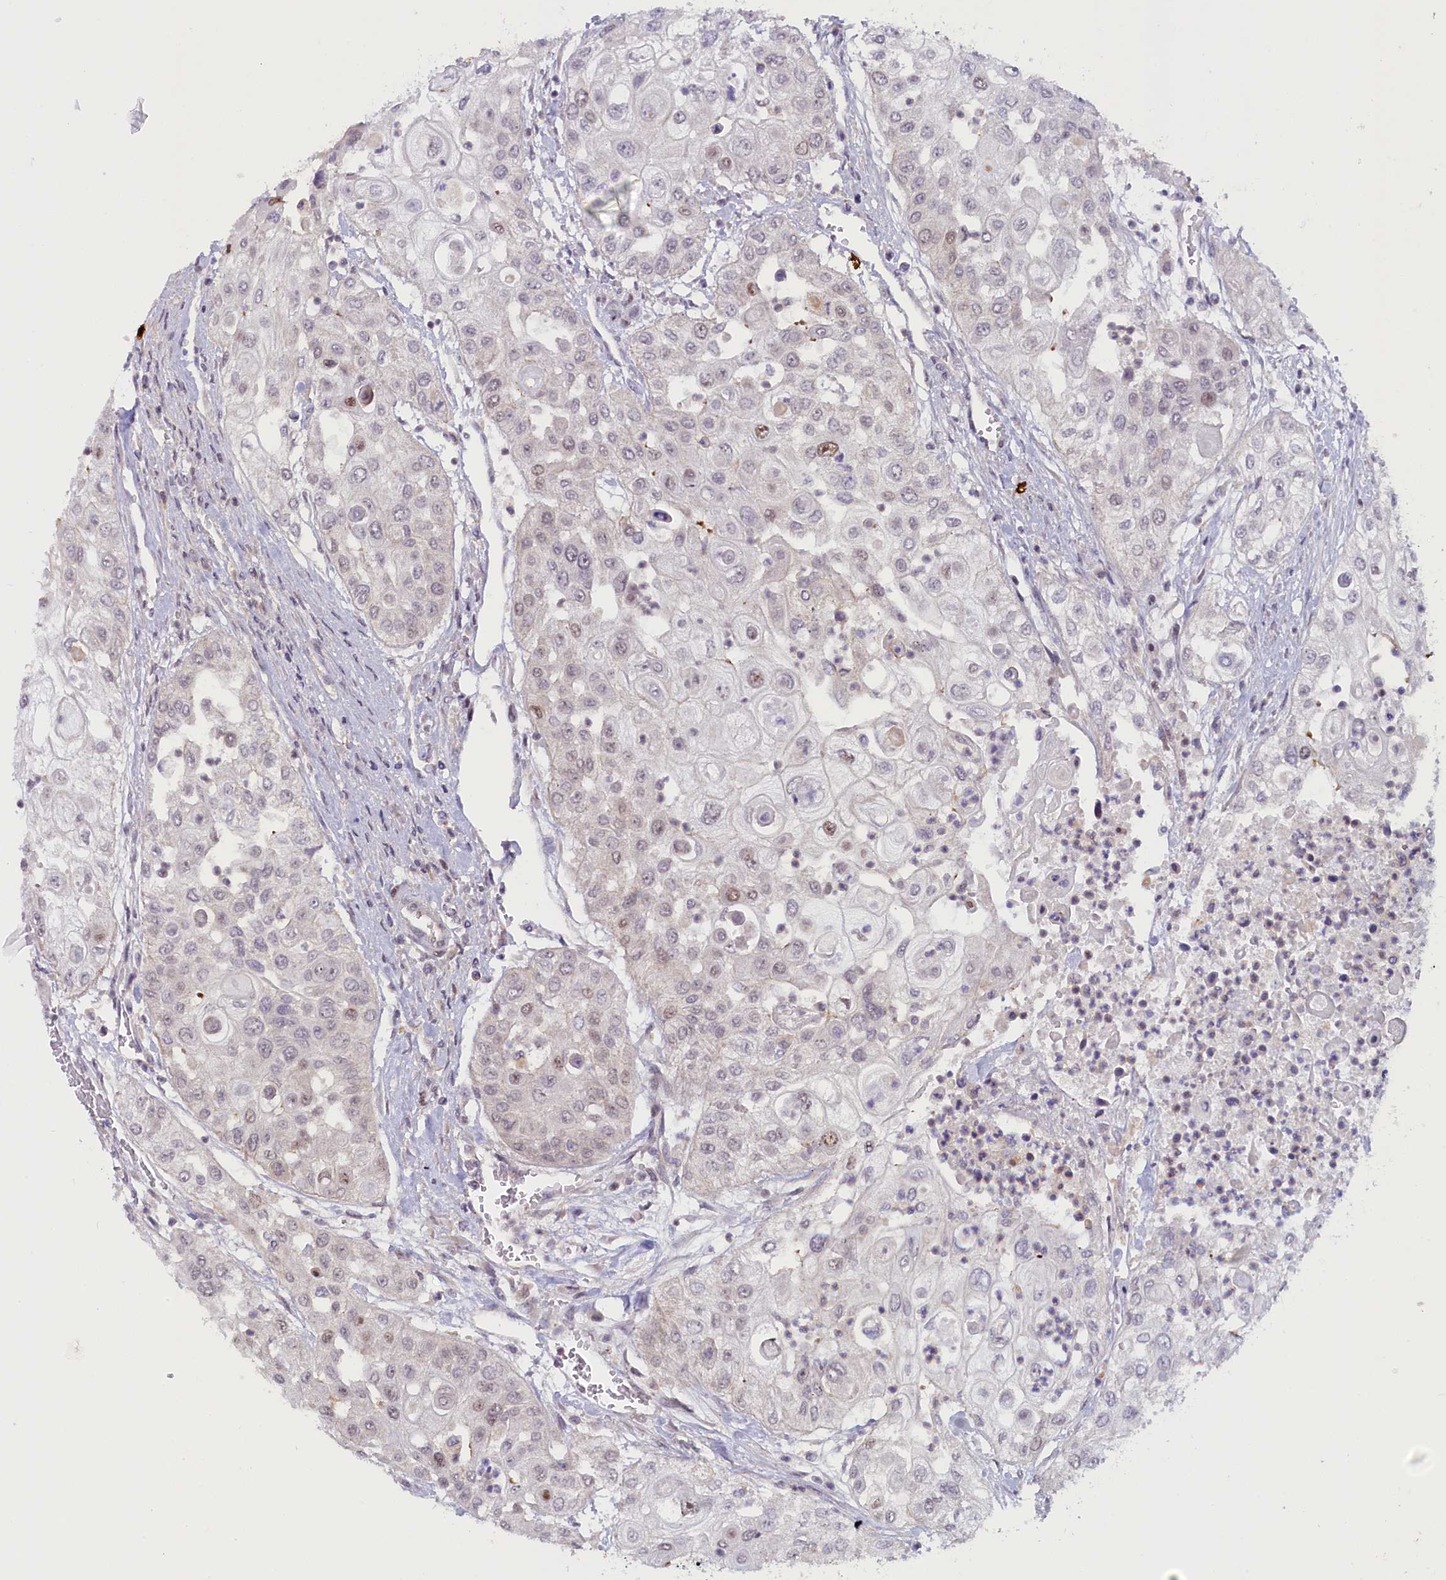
{"staining": {"intensity": "negative", "quantity": "none", "location": "none"}, "tissue": "urothelial cancer", "cell_type": "Tumor cells", "image_type": "cancer", "snomed": [{"axis": "morphology", "description": "Urothelial carcinoma, High grade"}, {"axis": "topography", "description": "Urinary bladder"}], "caption": "Tumor cells are negative for brown protein staining in high-grade urothelial carcinoma.", "gene": "CCL23", "patient": {"sex": "female", "age": 79}}